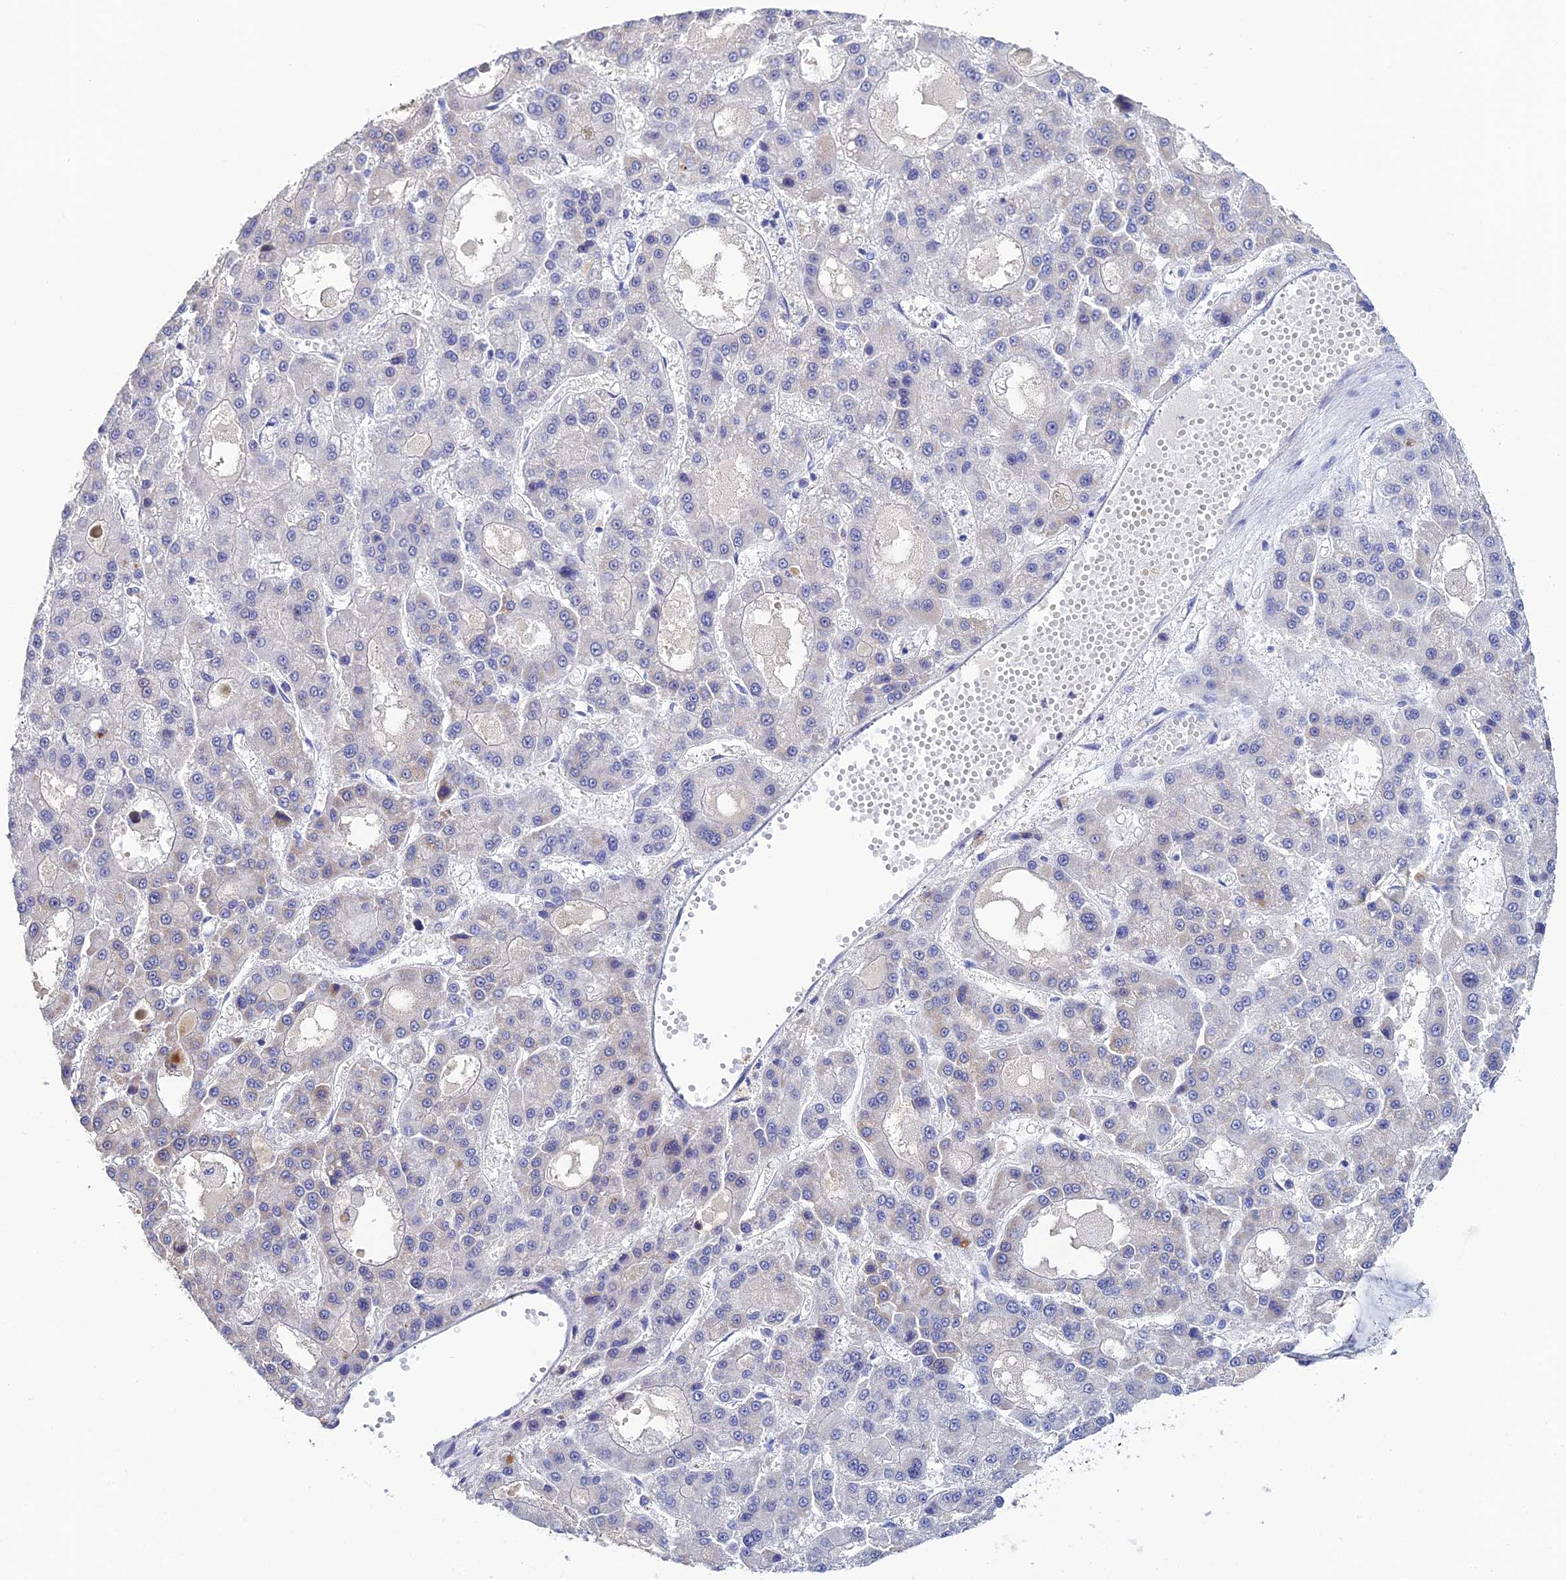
{"staining": {"intensity": "negative", "quantity": "none", "location": "none"}, "tissue": "liver cancer", "cell_type": "Tumor cells", "image_type": "cancer", "snomed": [{"axis": "morphology", "description": "Carcinoma, Hepatocellular, NOS"}, {"axis": "topography", "description": "Liver"}], "caption": "High power microscopy histopathology image of an immunohistochemistry (IHC) image of hepatocellular carcinoma (liver), revealing no significant staining in tumor cells.", "gene": "PLPP4", "patient": {"sex": "male", "age": 70}}